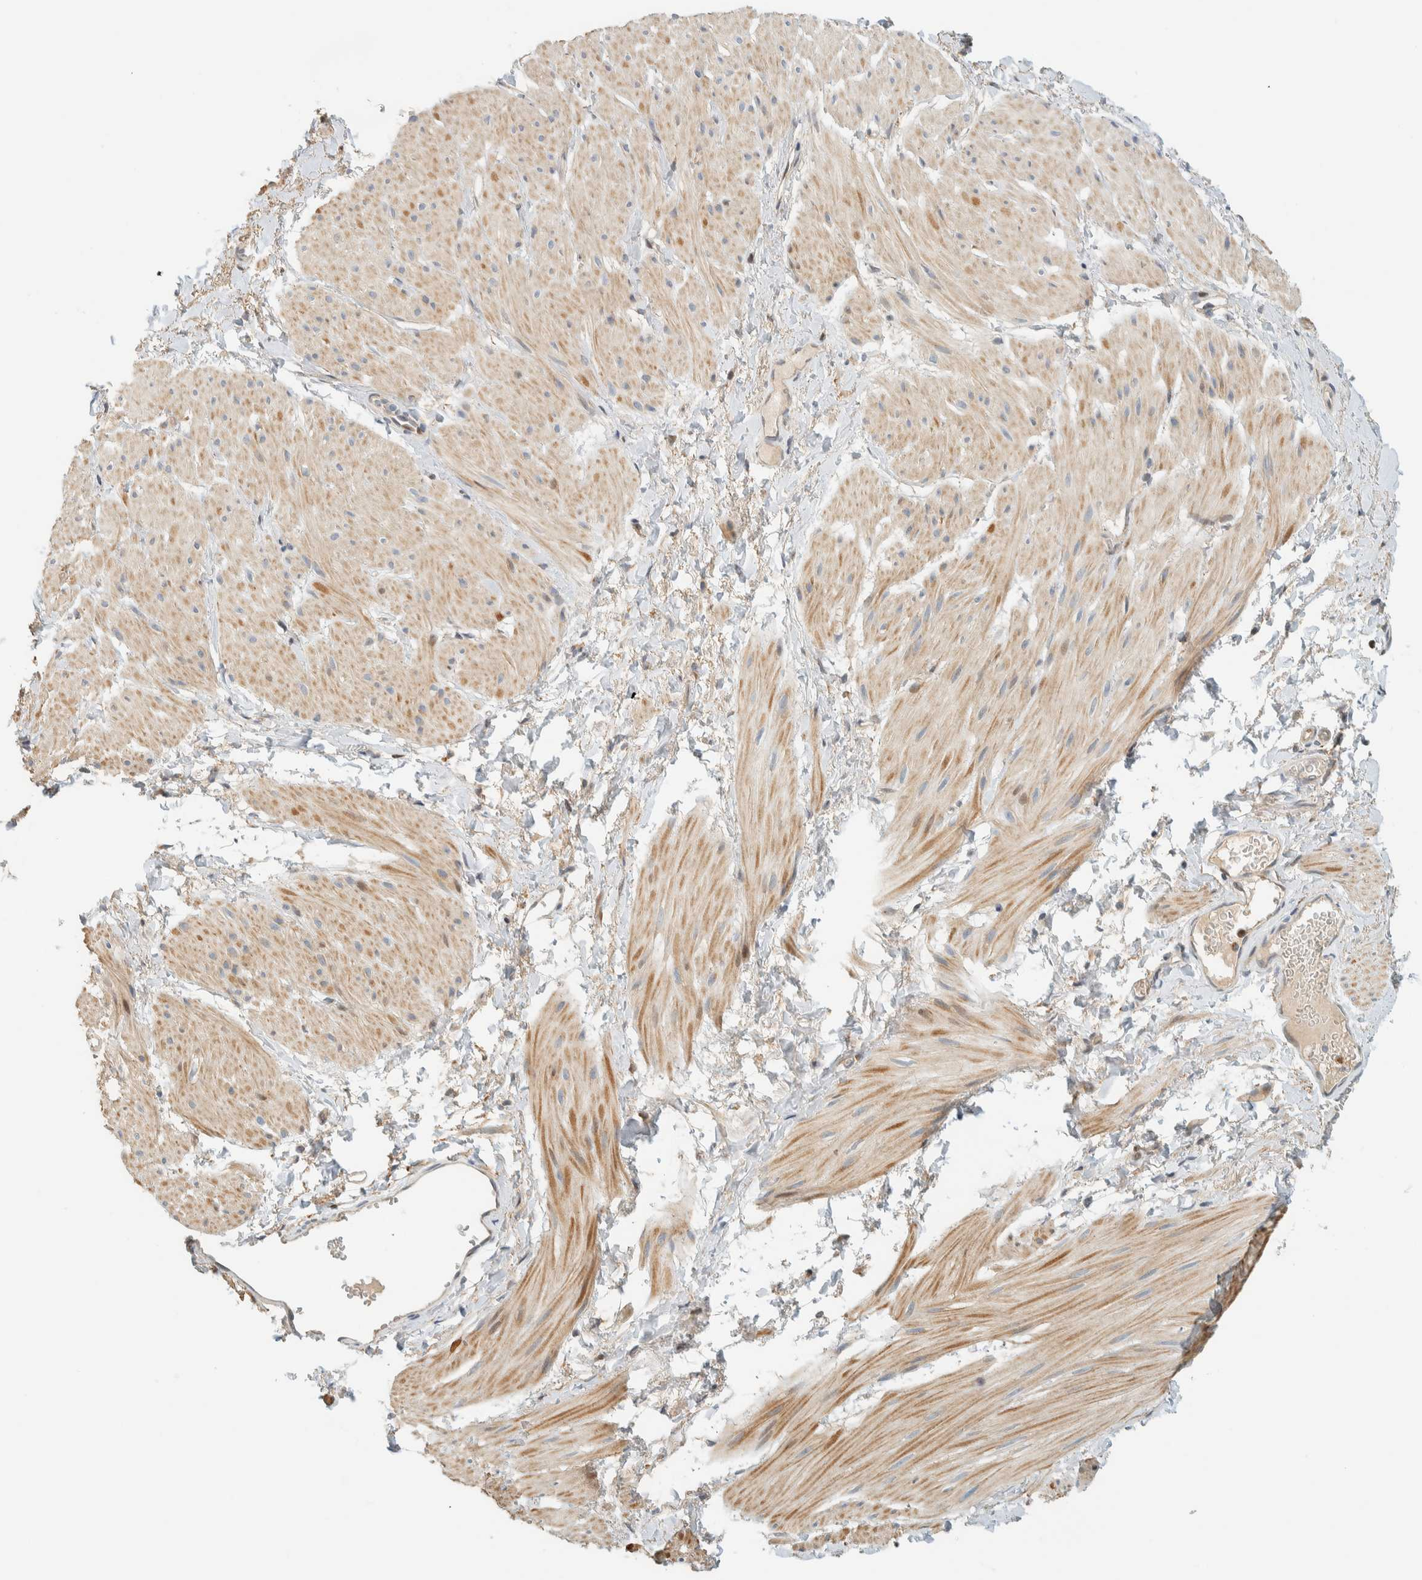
{"staining": {"intensity": "moderate", "quantity": "25%-75%", "location": "cytoplasmic/membranous"}, "tissue": "smooth muscle", "cell_type": "Smooth muscle cells", "image_type": "normal", "snomed": [{"axis": "morphology", "description": "Normal tissue, NOS"}, {"axis": "topography", "description": "Smooth muscle"}], "caption": "Protein staining of benign smooth muscle displays moderate cytoplasmic/membranous positivity in about 25%-75% of smooth muscle cells.", "gene": "CCDC171", "patient": {"sex": "male", "age": 16}}